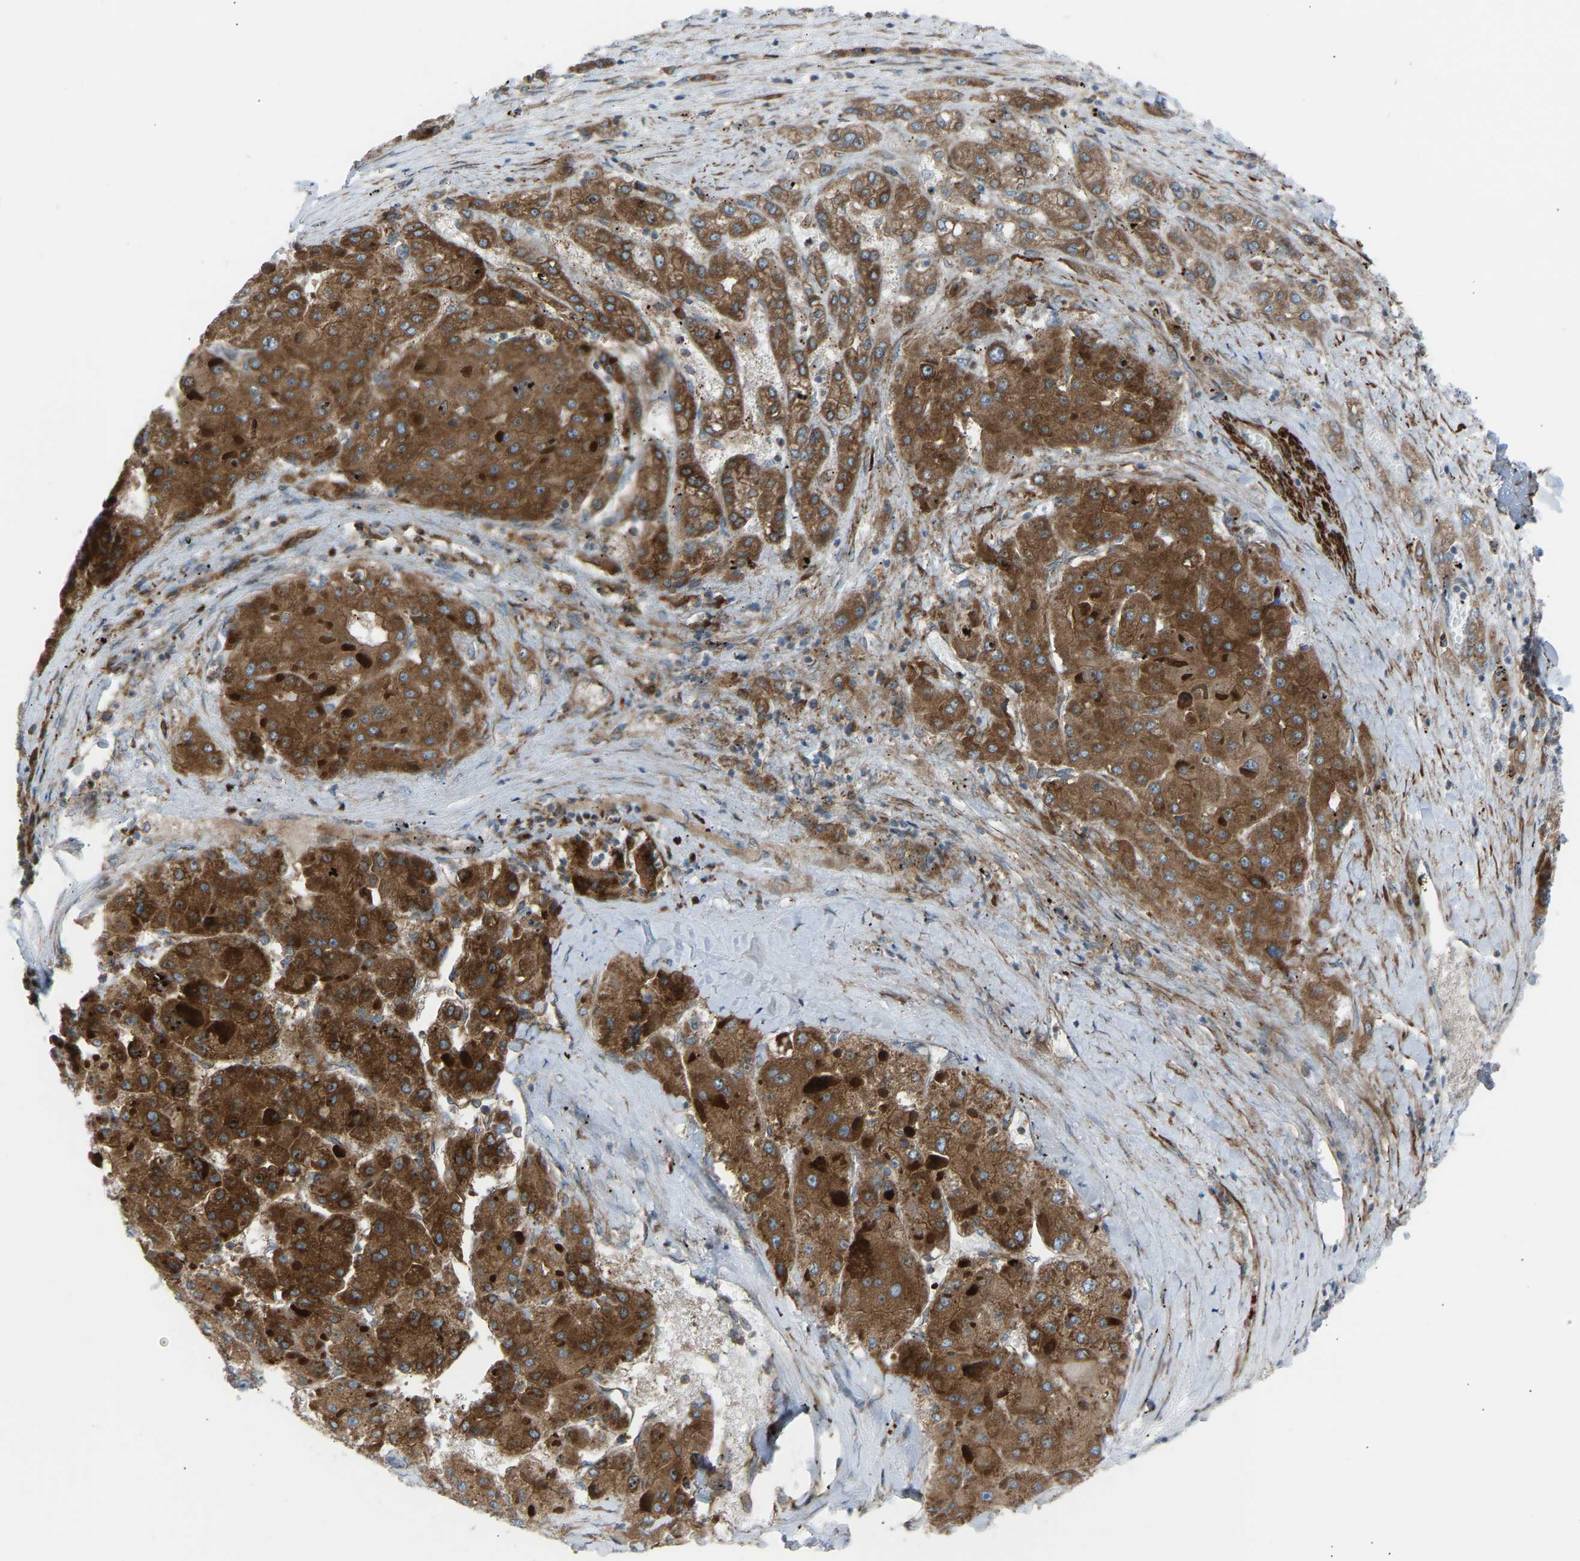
{"staining": {"intensity": "strong", "quantity": ">75%", "location": "cytoplasmic/membranous"}, "tissue": "liver cancer", "cell_type": "Tumor cells", "image_type": "cancer", "snomed": [{"axis": "morphology", "description": "Carcinoma, Hepatocellular, NOS"}, {"axis": "topography", "description": "Liver"}], "caption": "There is high levels of strong cytoplasmic/membranous expression in tumor cells of liver cancer (hepatocellular carcinoma), as demonstrated by immunohistochemical staining (brown color).", "gene": "VPS41", "patient": {"sex": "female", "age": 73}}